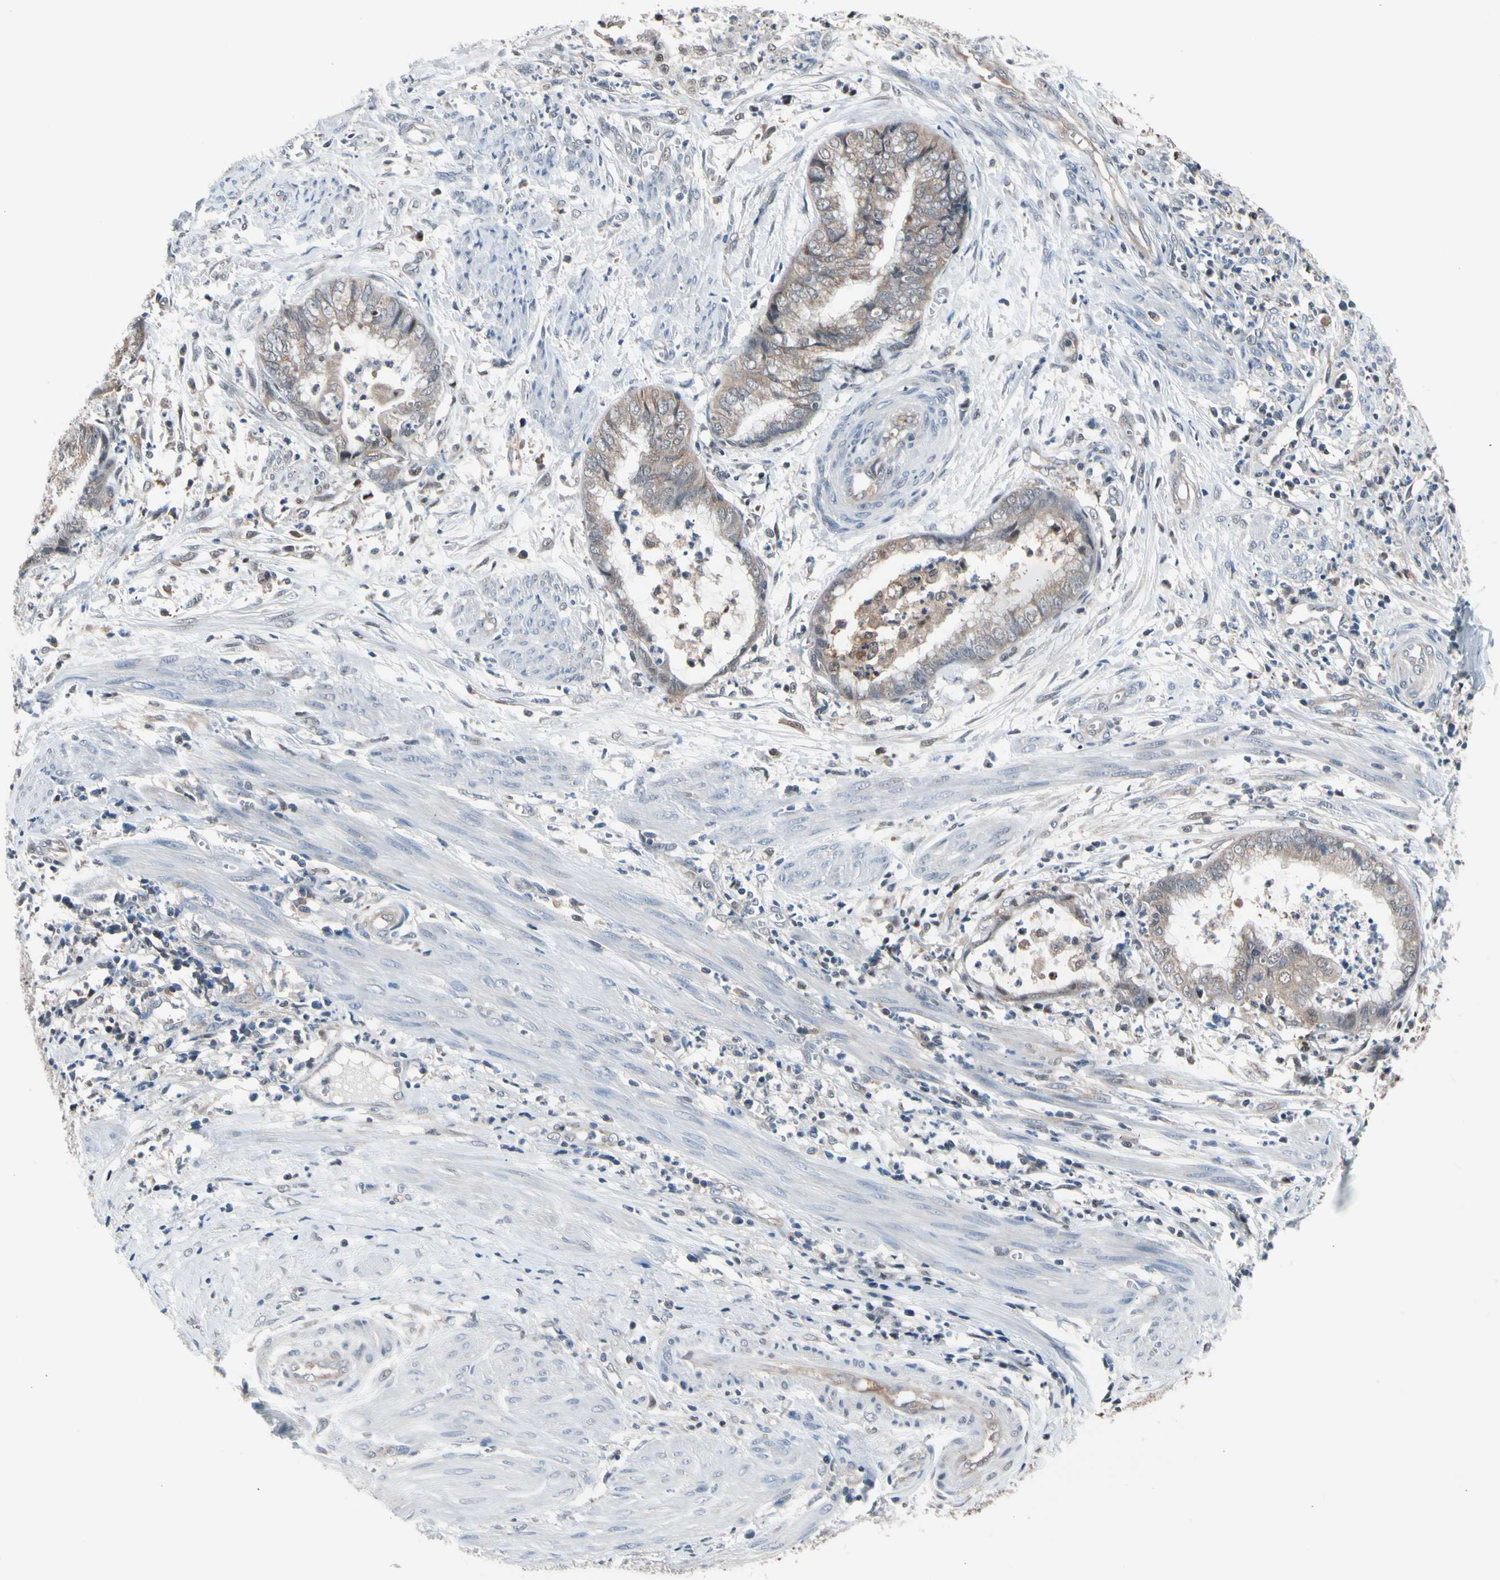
{"staining": {"intensity": "weak", "quantity": ">75%", "location": "cytoplasmic/membranous"}, "tissue": "endometrial cancer", "cell_type": "Tumor cells", "image_type": "cancer", "snomed": [{"axis": "morphology", "description": "Necrosis, NOS"}, {"axis": "morphology", "description": "Adenocarcinoma, NOS"}, {"axis": "topography", "description": "Endometrium"}], "caption": "A high-resolution histopathology image shows immunohistochemistry staining of endometrial adenocarcinoma, which exhibits weak cytoplasmic/membranous positivity in approximately >75% of tumor cells.", "gene": "PSMA2", "patient": {"sex": "female", "age": 79}}